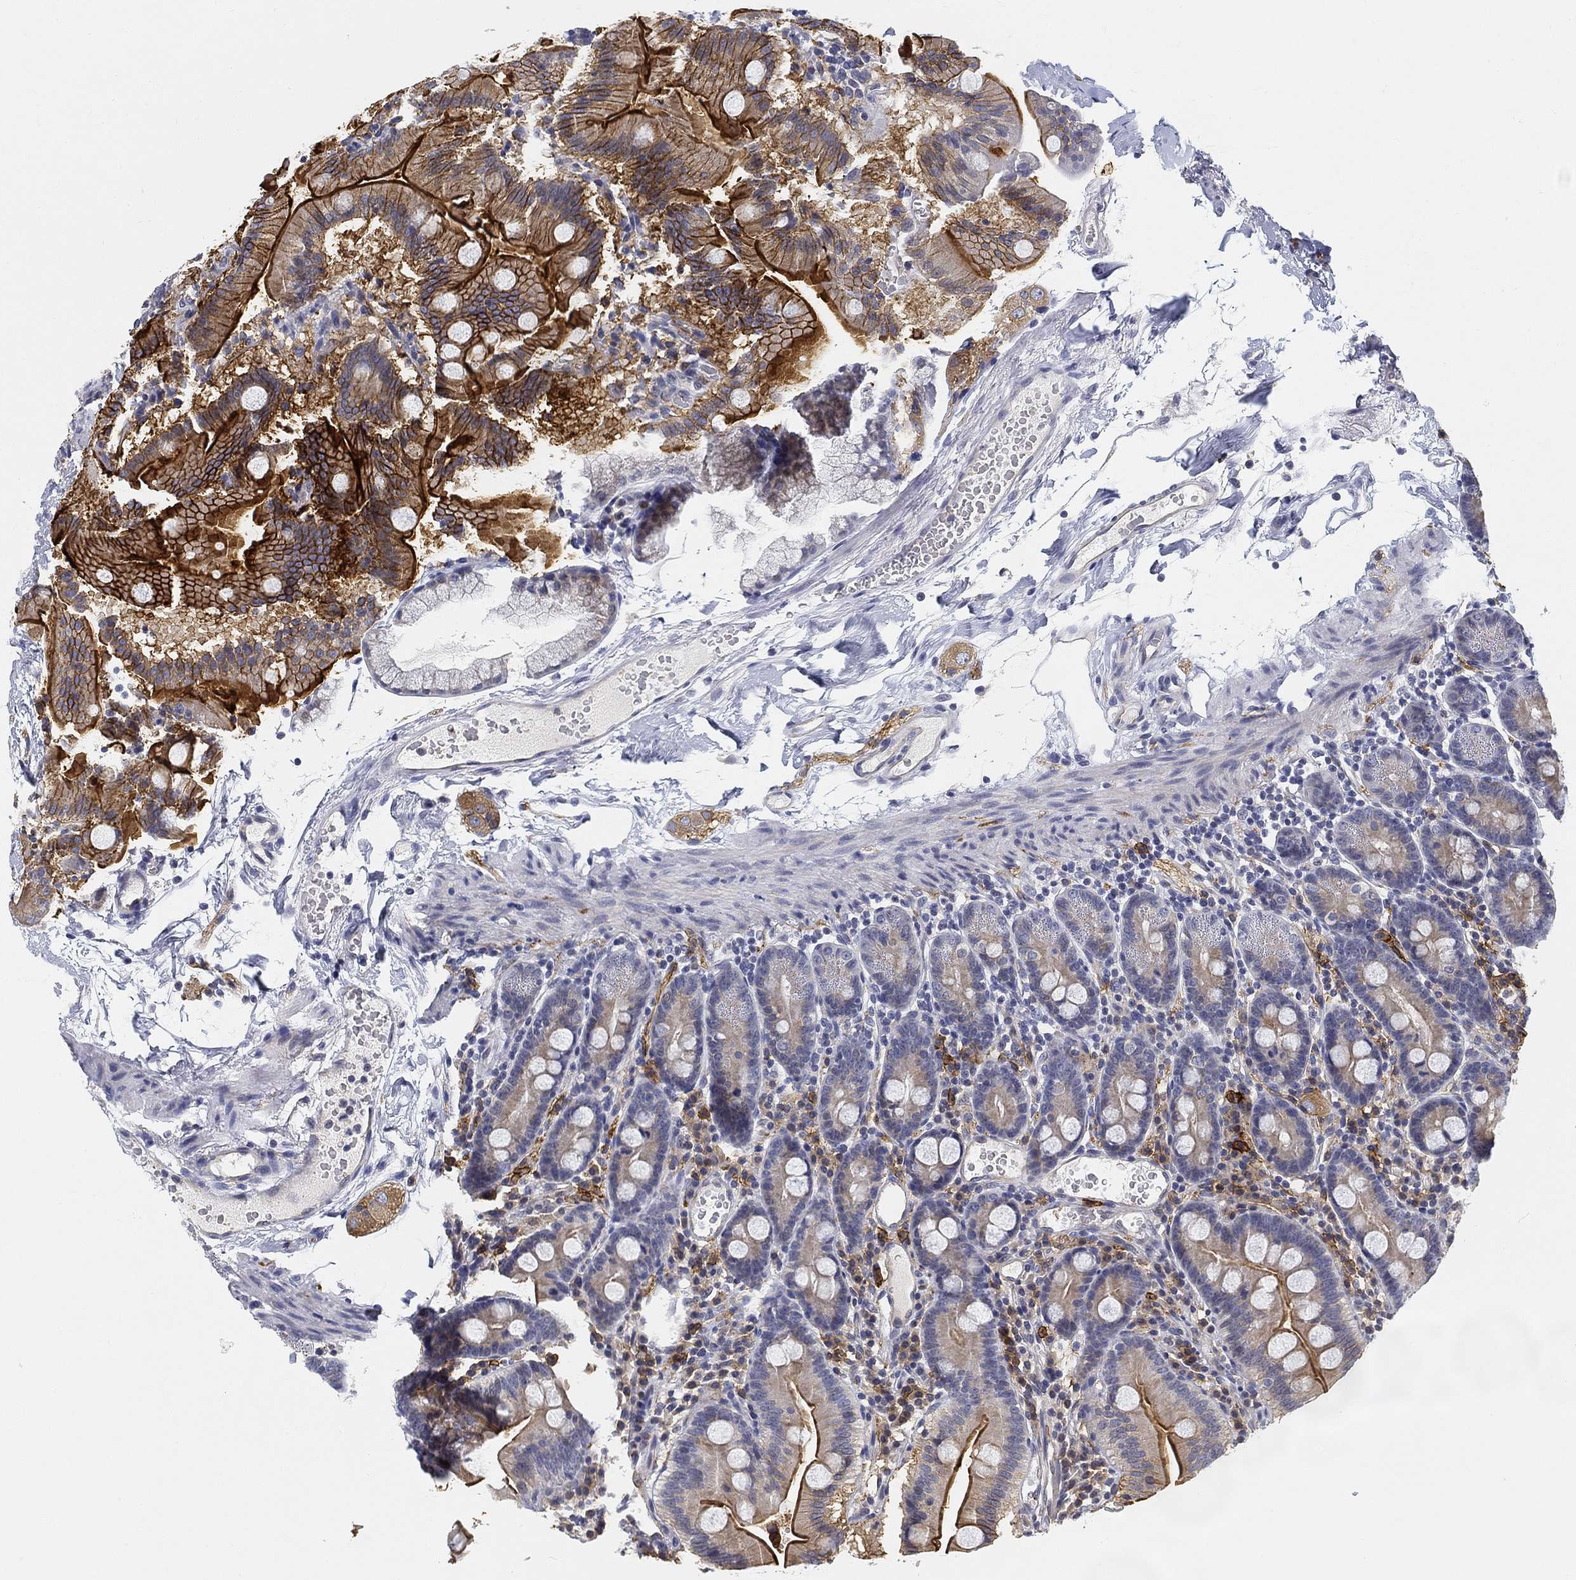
{"staining": {"intensity": "strong", "quantity": "25%-75%", "location": "cytoplasmic/membranous"}, "tissue": "duodenum", "cell_type": "Glandular cells", "image_type": "normal", "snomed": [{"axis": "morphology", "description": "Normal tissue, NOS"}, {"axis": "topography", "description": "Duodenum"}], "caption": "IHC of unremarkable human duodenum exhibits high levels of strong cytoplasmic/membranous positivity in about 25%-75% of glandular cells.", "gene": "SLC2A5", "patient": {"sex": "male", "age": 59}}